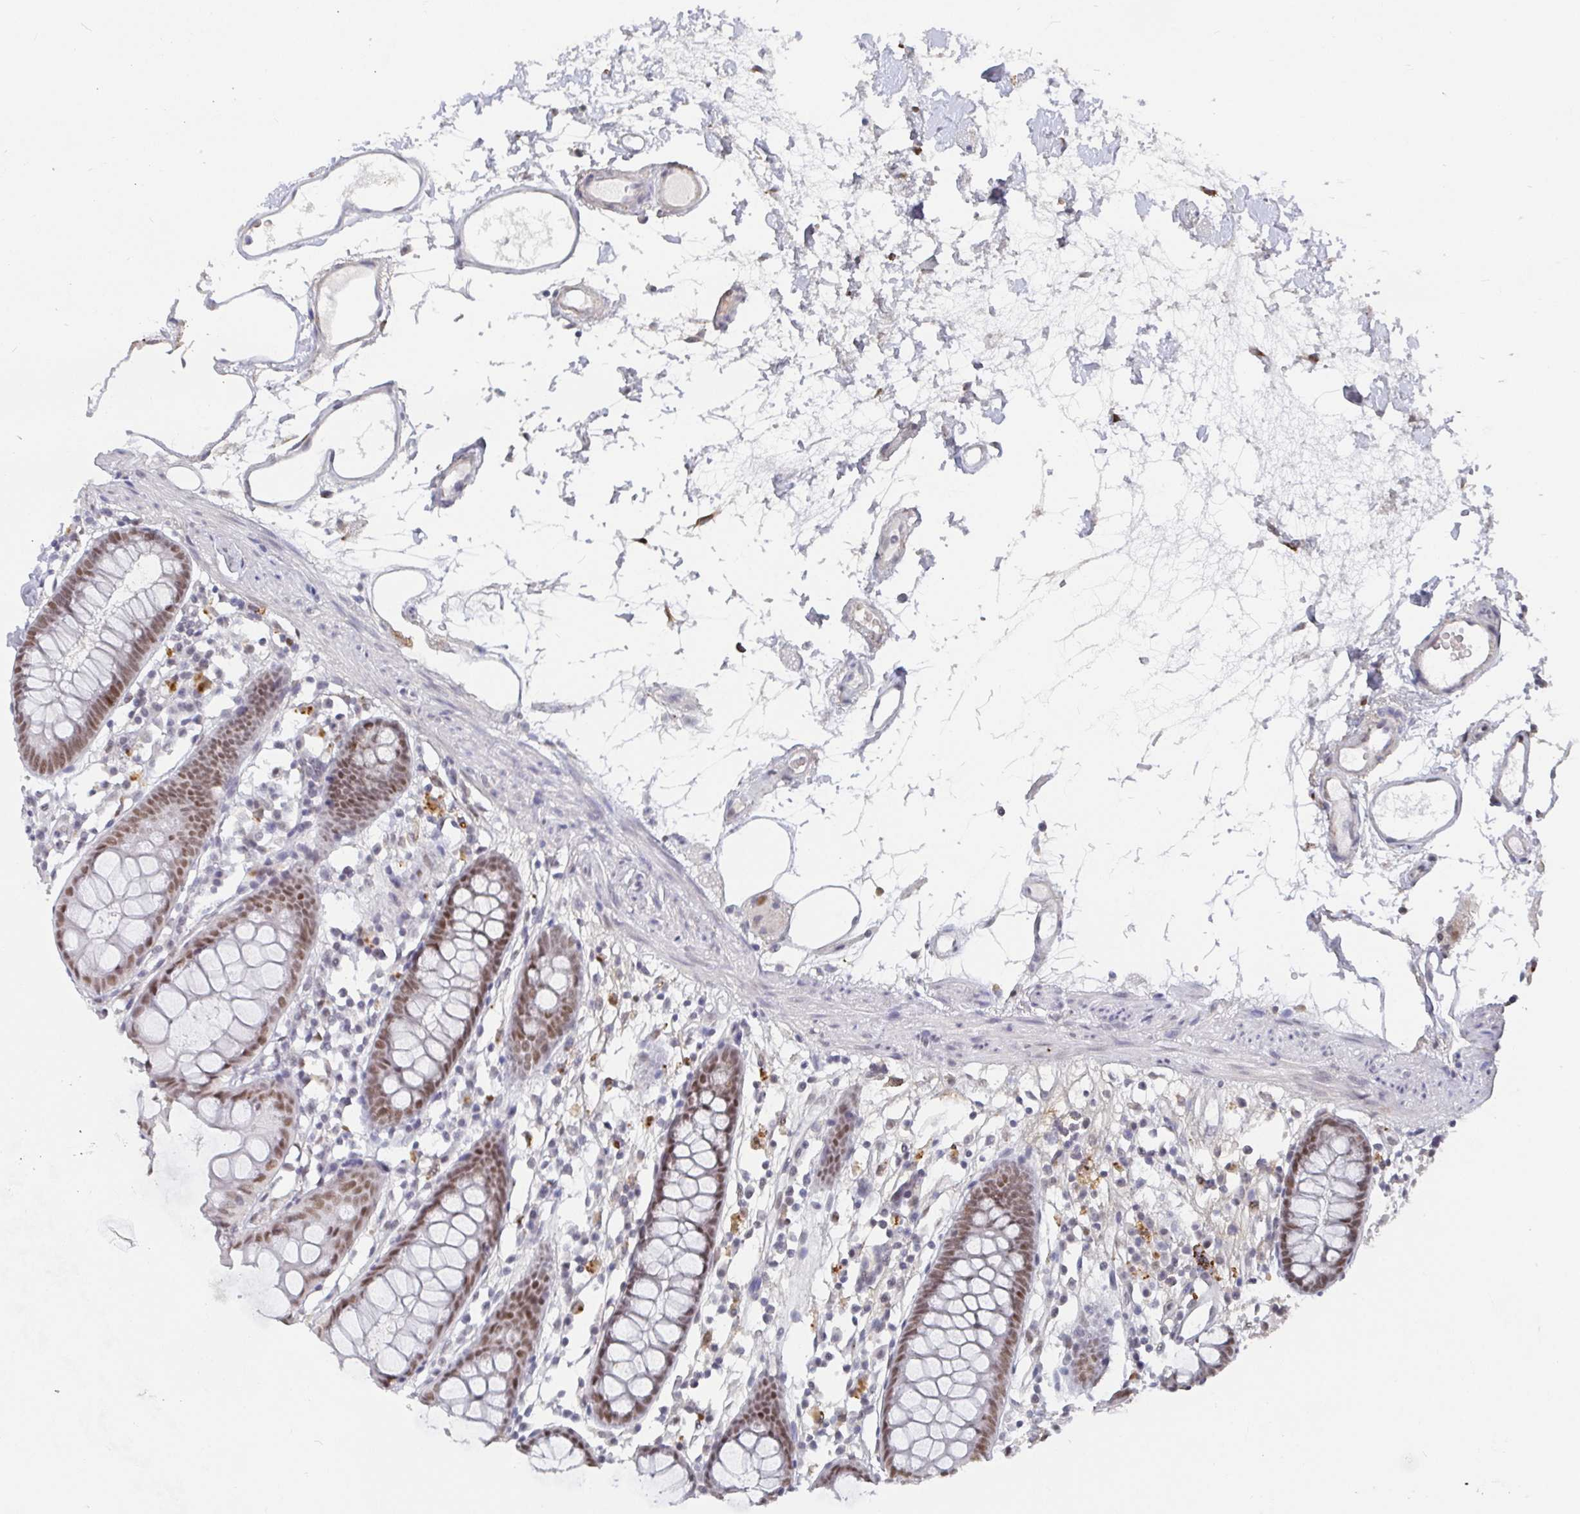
{"staining": {"intensity": "negative", "quantity": "none", "location": "none"}, "tissue": "colon", "cell_type": "Endothelial cells", "image_type": "normal", "snomed": [{"axis": "morphology", "description": "Normal tissue, NOS"}, {"axis": "topography", "description": "Colon"}], "caption": "Micrograph shows no protein positivity in endothelial cells of unremarkable colon. (DAB IHC, high magnification).", "gene": "RCOR1", "patient": {"sex": "female", "age": 84}}